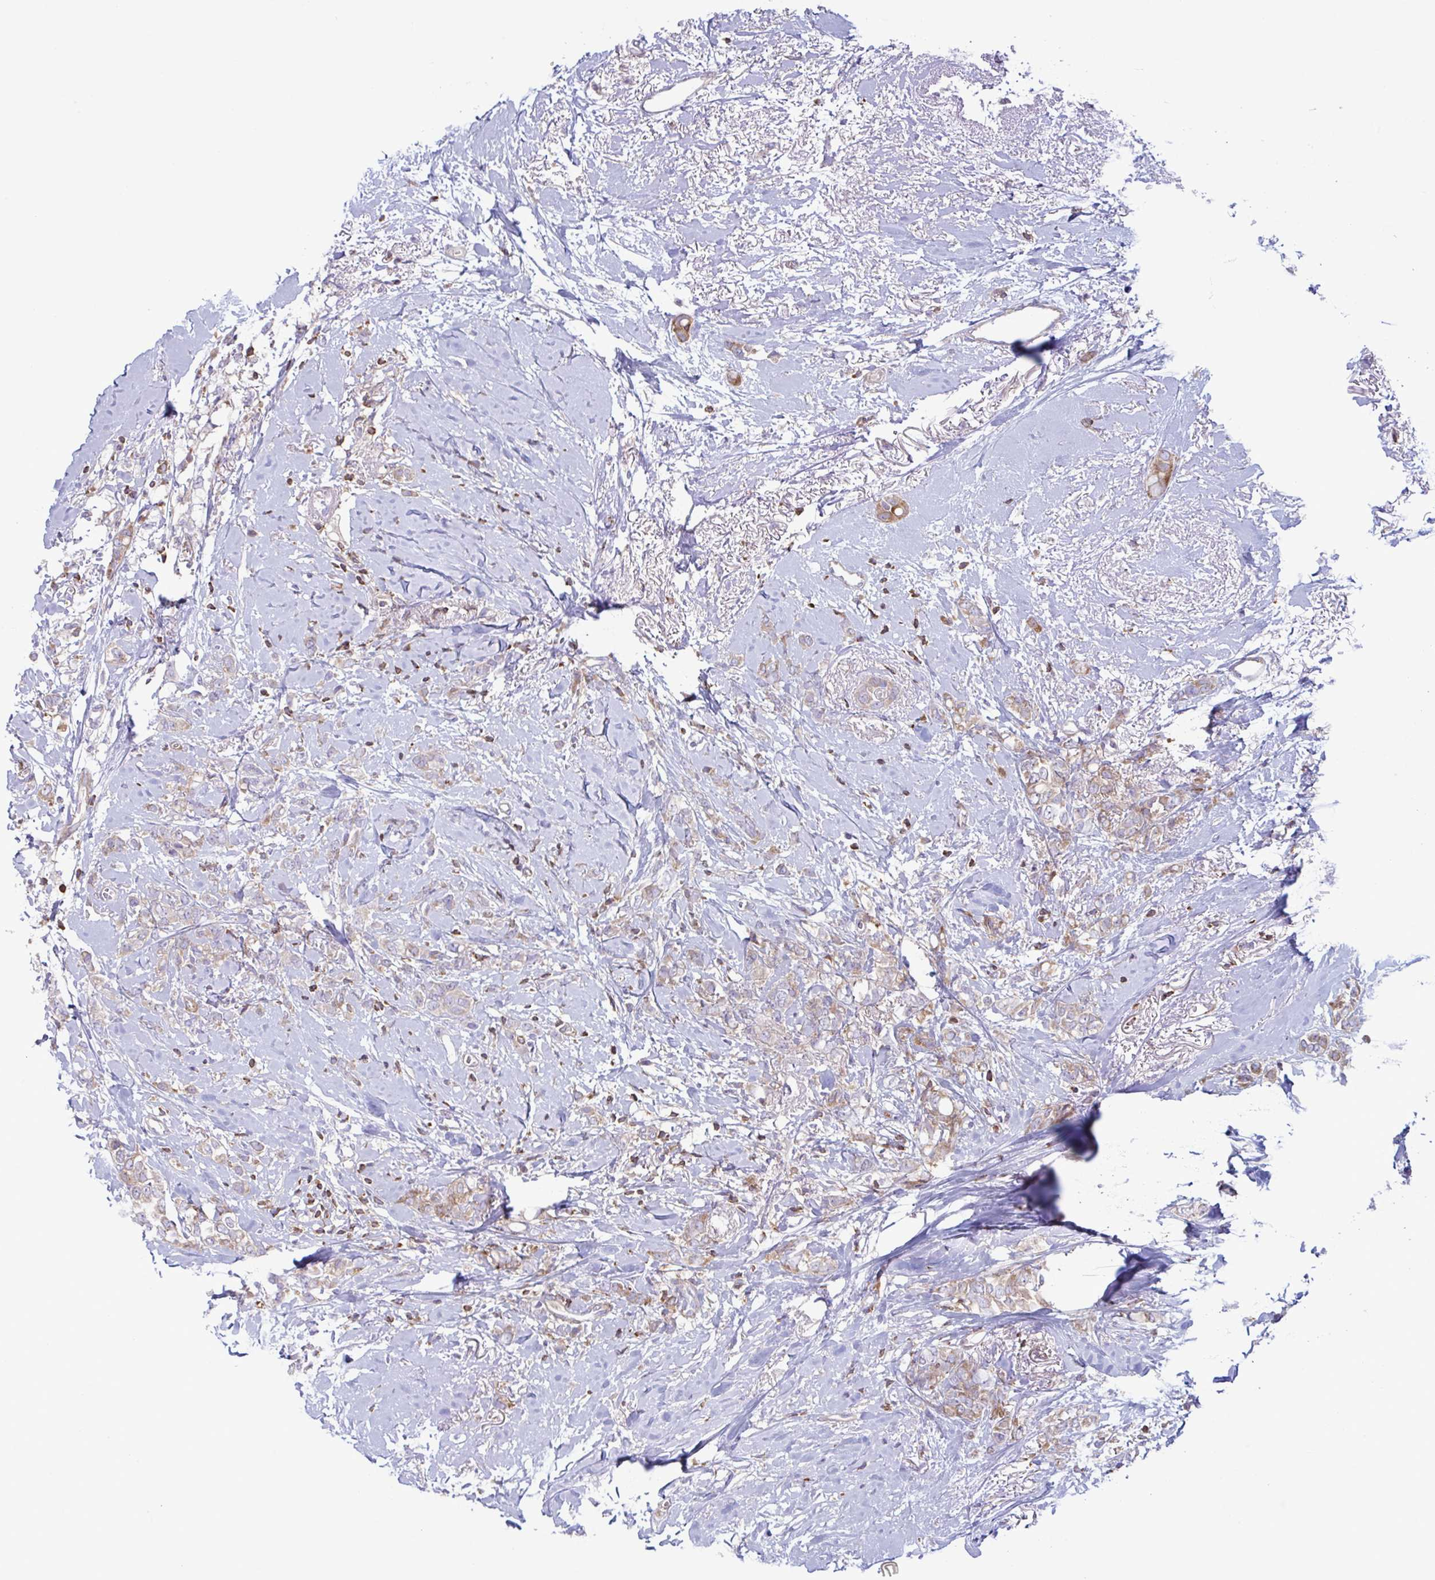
{"staining": {"intensity": "weak", "quantity": ">75%", "location": "cytoplasmic/membranous"}, "tissue": "breast cancer", "cell_type": "Tumor cells", "image_type": "cancer", "snomed": [{"axis": "morphology", "description": "Lobular carcinoma"}, {"axis": "topography", "description": "Breast"}], "caption": "Weak cytoplasmic/membranous expression for a protein is appreciated in approximately >75% of tumor cells of breast lobular carcinoma using immunohistochemistry (IHC).", "gene": "TSC22D3", "patient": {"sex": "female", "age": 91}}